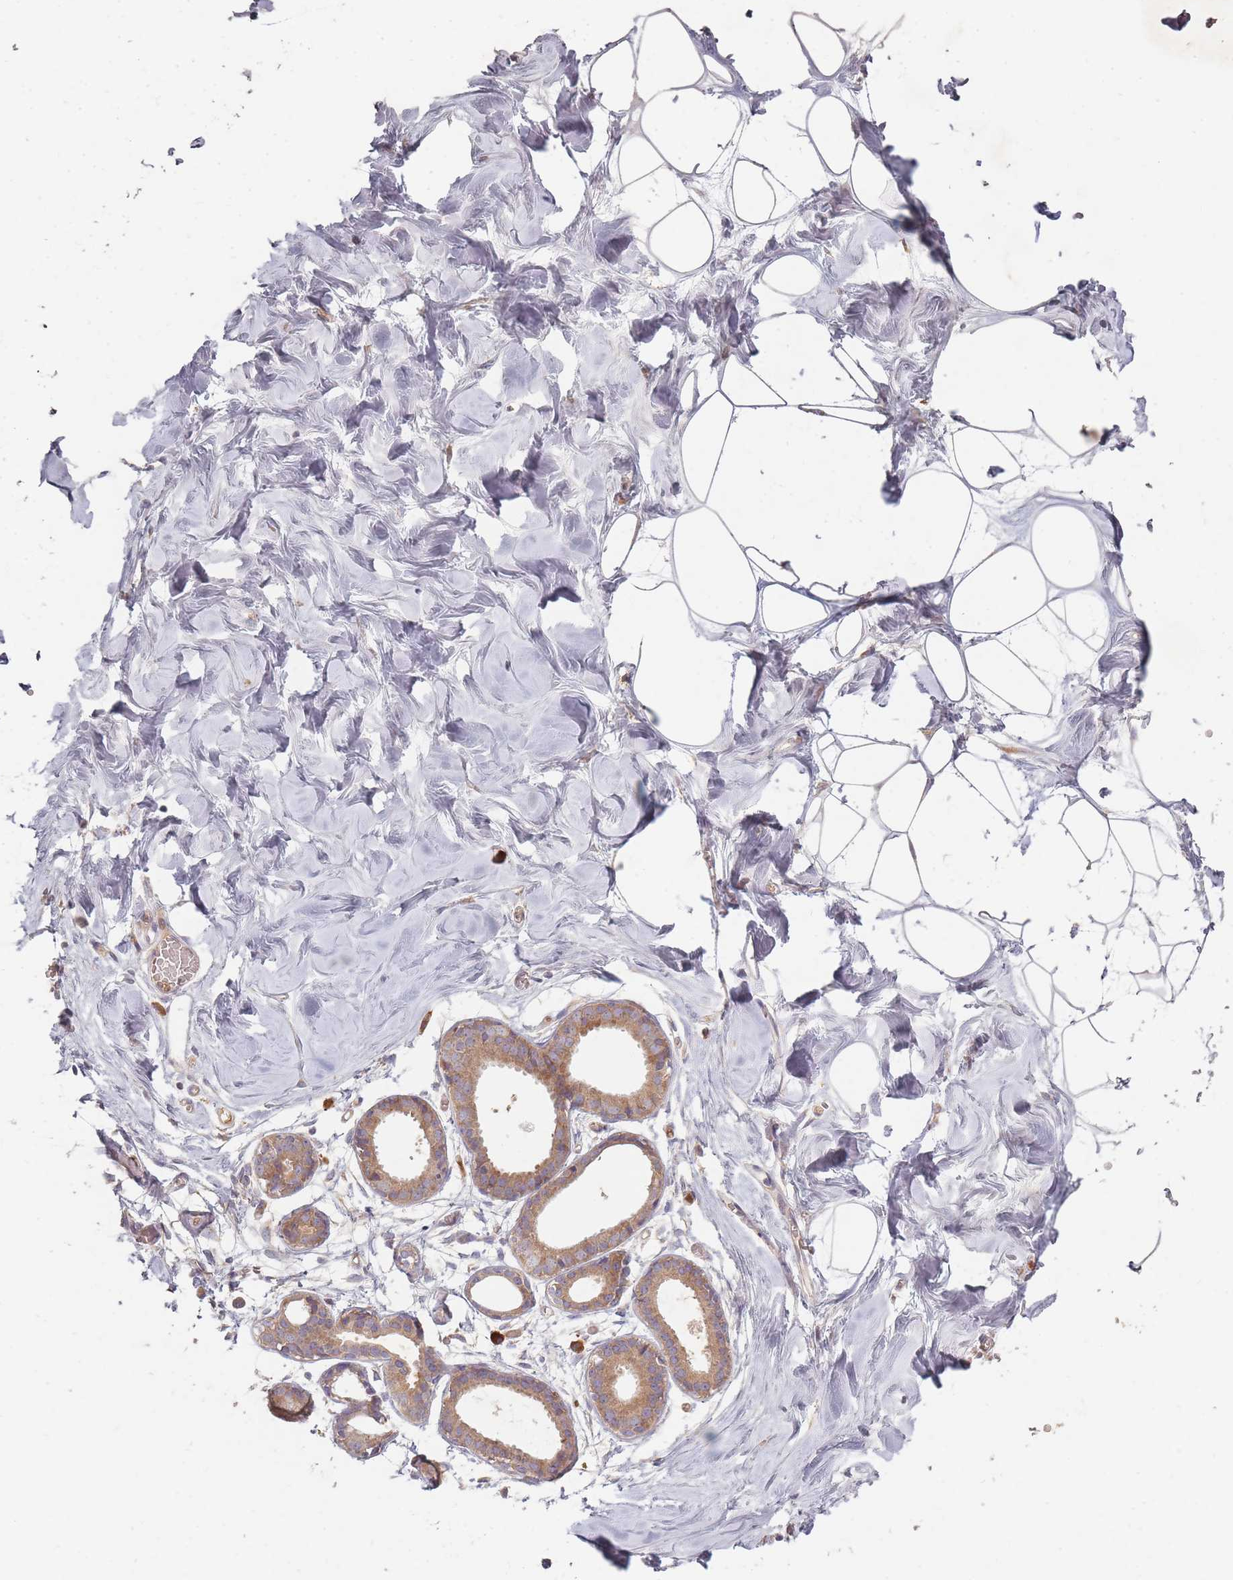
{"staining": {"intensity": "negative", "quantity": "none", "location": "none"}, "tissue": "breast", "cell_type": "Adipocytes", "image_type": "normal", "snomed": [{"axis": "morphology", "description": "Normal tissue, NOS"}, {"axis": "topography", "description": "Breast"}], "caption": "An immunohistochemistry image of normal breast is shown. There is no staining in adipocytes of breast.", "gene": "SMIM14", "patient": {"sex": "female", "age": 27}}